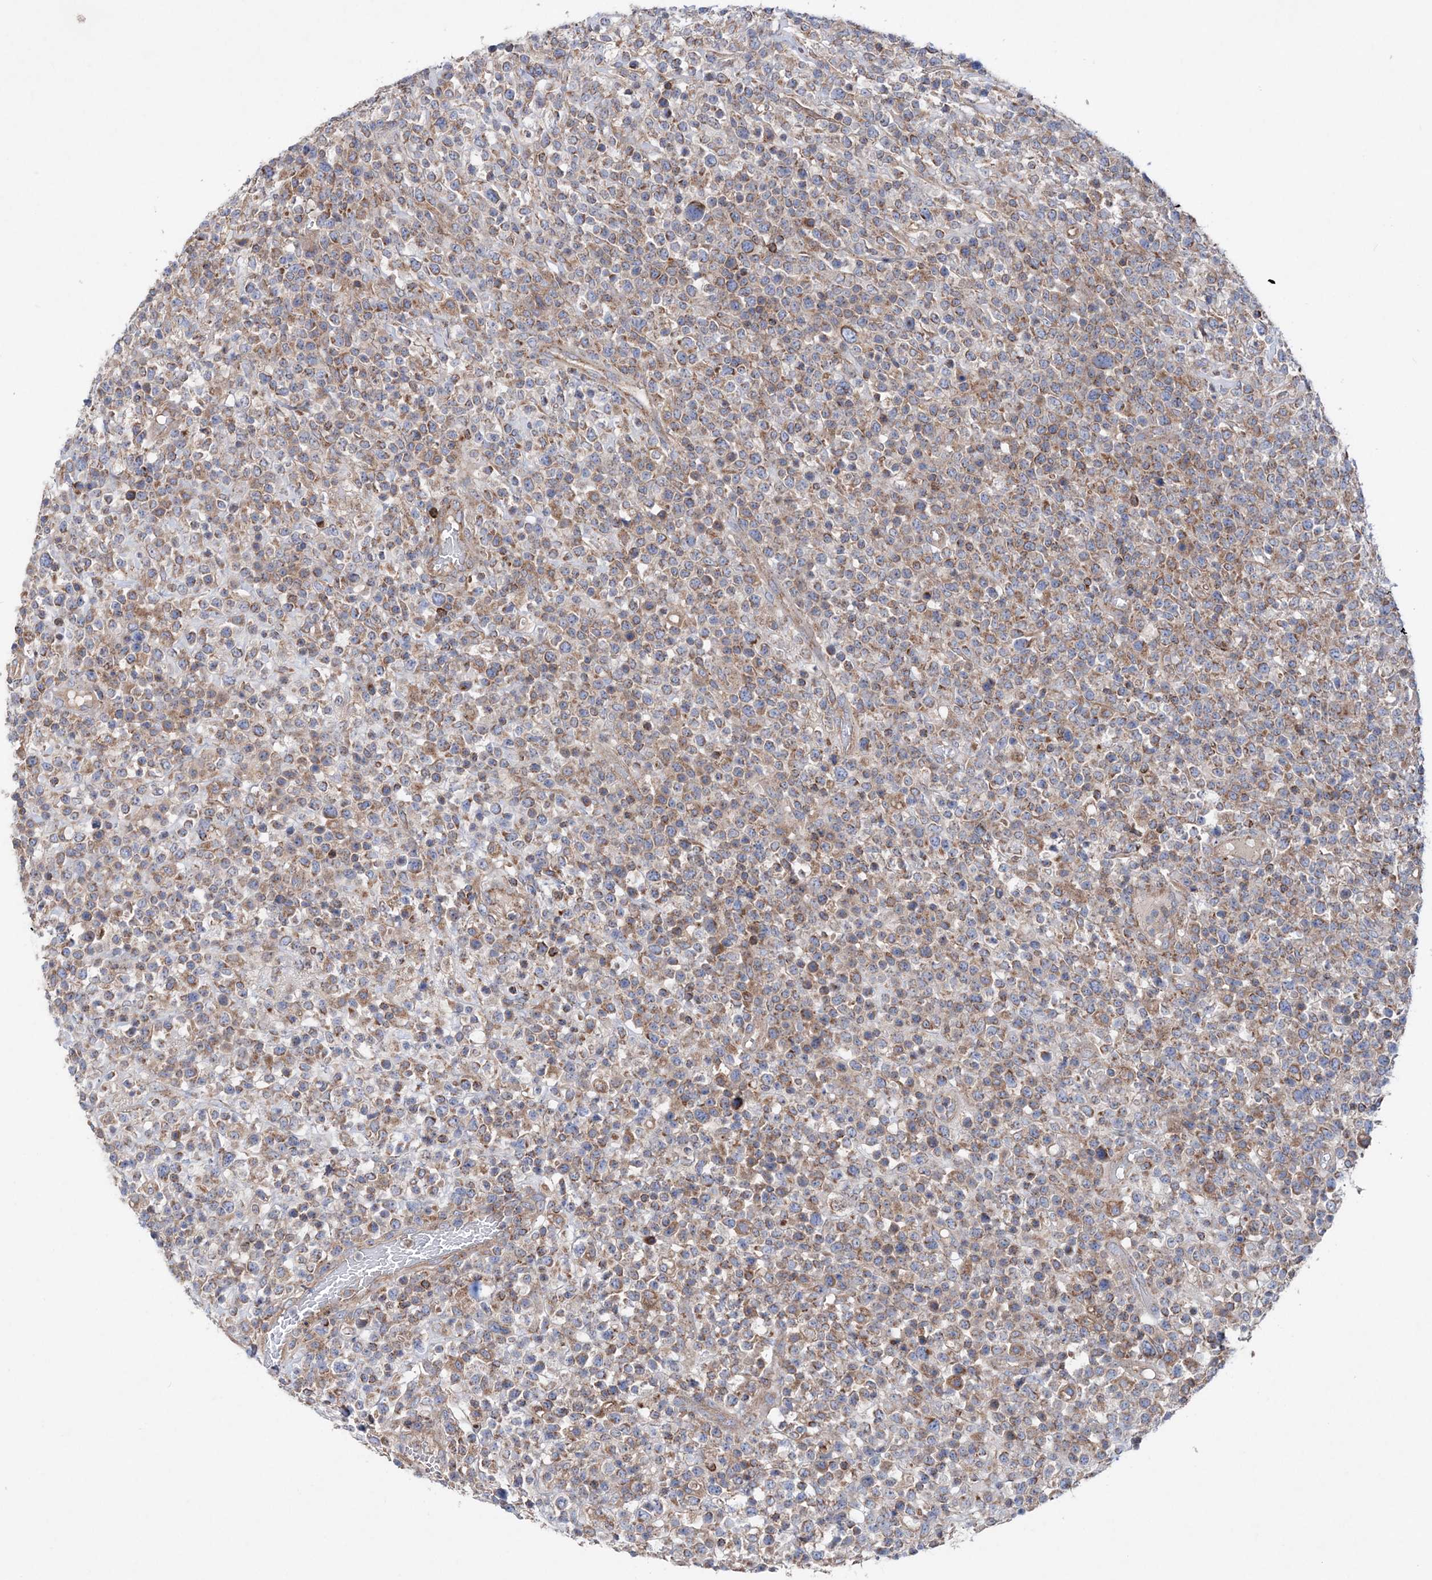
{"staining": {"intensity": "moderate", "quantity": ">75%", "location": "cytoplasmic/membranous"}, "tissue": "lymphoma", "cell_type": "Tumor cells", "image_type": "cancer", "snomed": [{"axis": "morphology", "description": "Malignant lymphoma, non-Hodgkin's type, High grade"}, {"axis": "topography", "description": "Colon"}], "caption": "This photomicrograph displays immunohistochemistry (IHC) staining of human high-grade malignant lymphoma, non-Hodgkin's type, with medium moderate cytoplasmic/membranous staining in about >75% of tumor cells.", "gene": "NGLY1", "patient": {"sex": "female", "age": 53}}